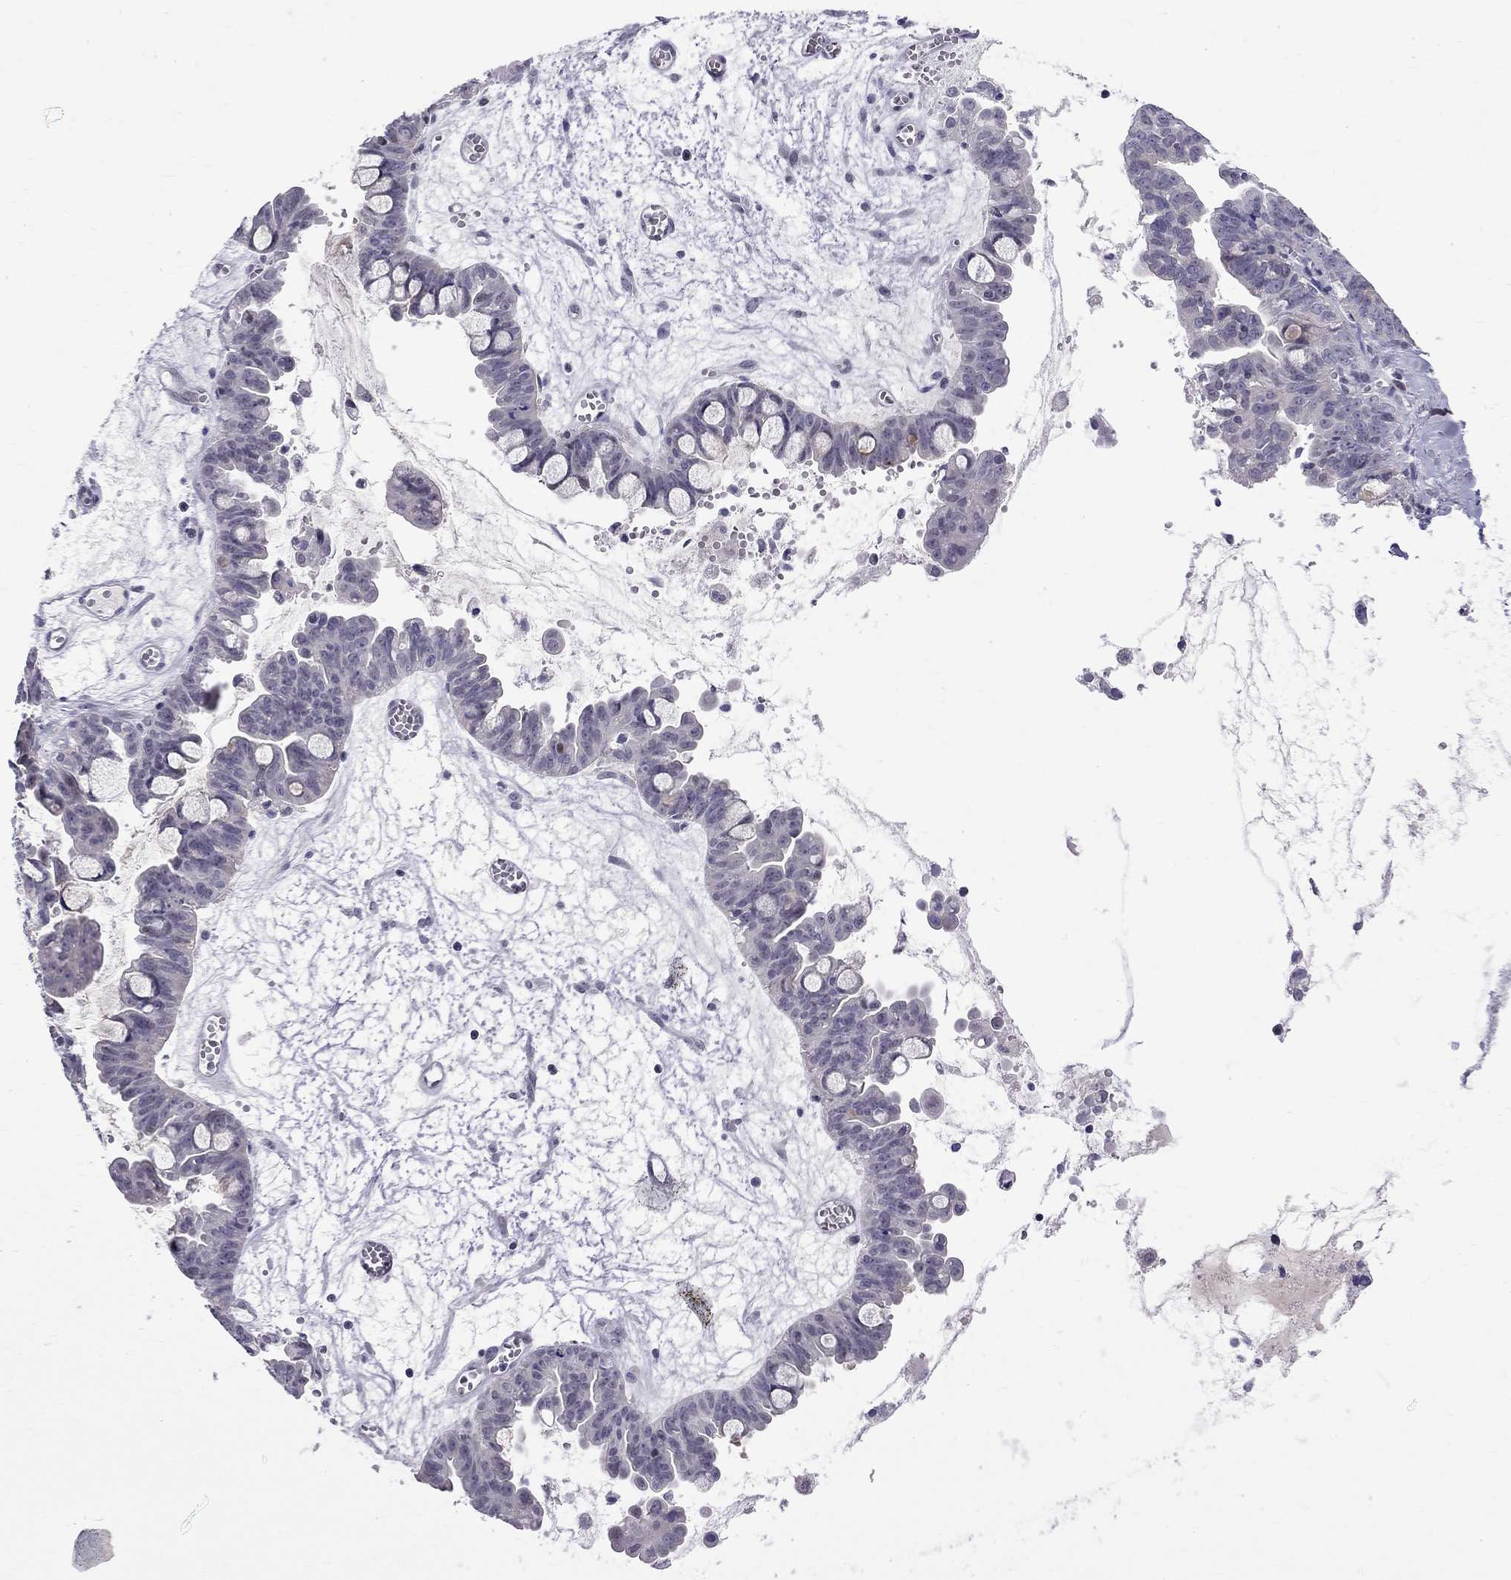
{"staining": {"intensity": "negative", "quantity": "none", "location": "none"}, "tissue": "ovarian cancer", "cell_type": "Tumor cells", "image_type": "cancer", "snomed": [{"axis": "morphology", "description": "Cystadenocarcinoma, mucinous, NOS"}, {"axis": "topography", "description": "Ovary"}], "caption": "A photomicrograph of ovarian cancer (mucinous cystadenocarcinoma) stained for a protein demonstrates no brown staining in tumor cells.", "gene": "RTL9", "patient": {"sex": "female", "age": 63}}